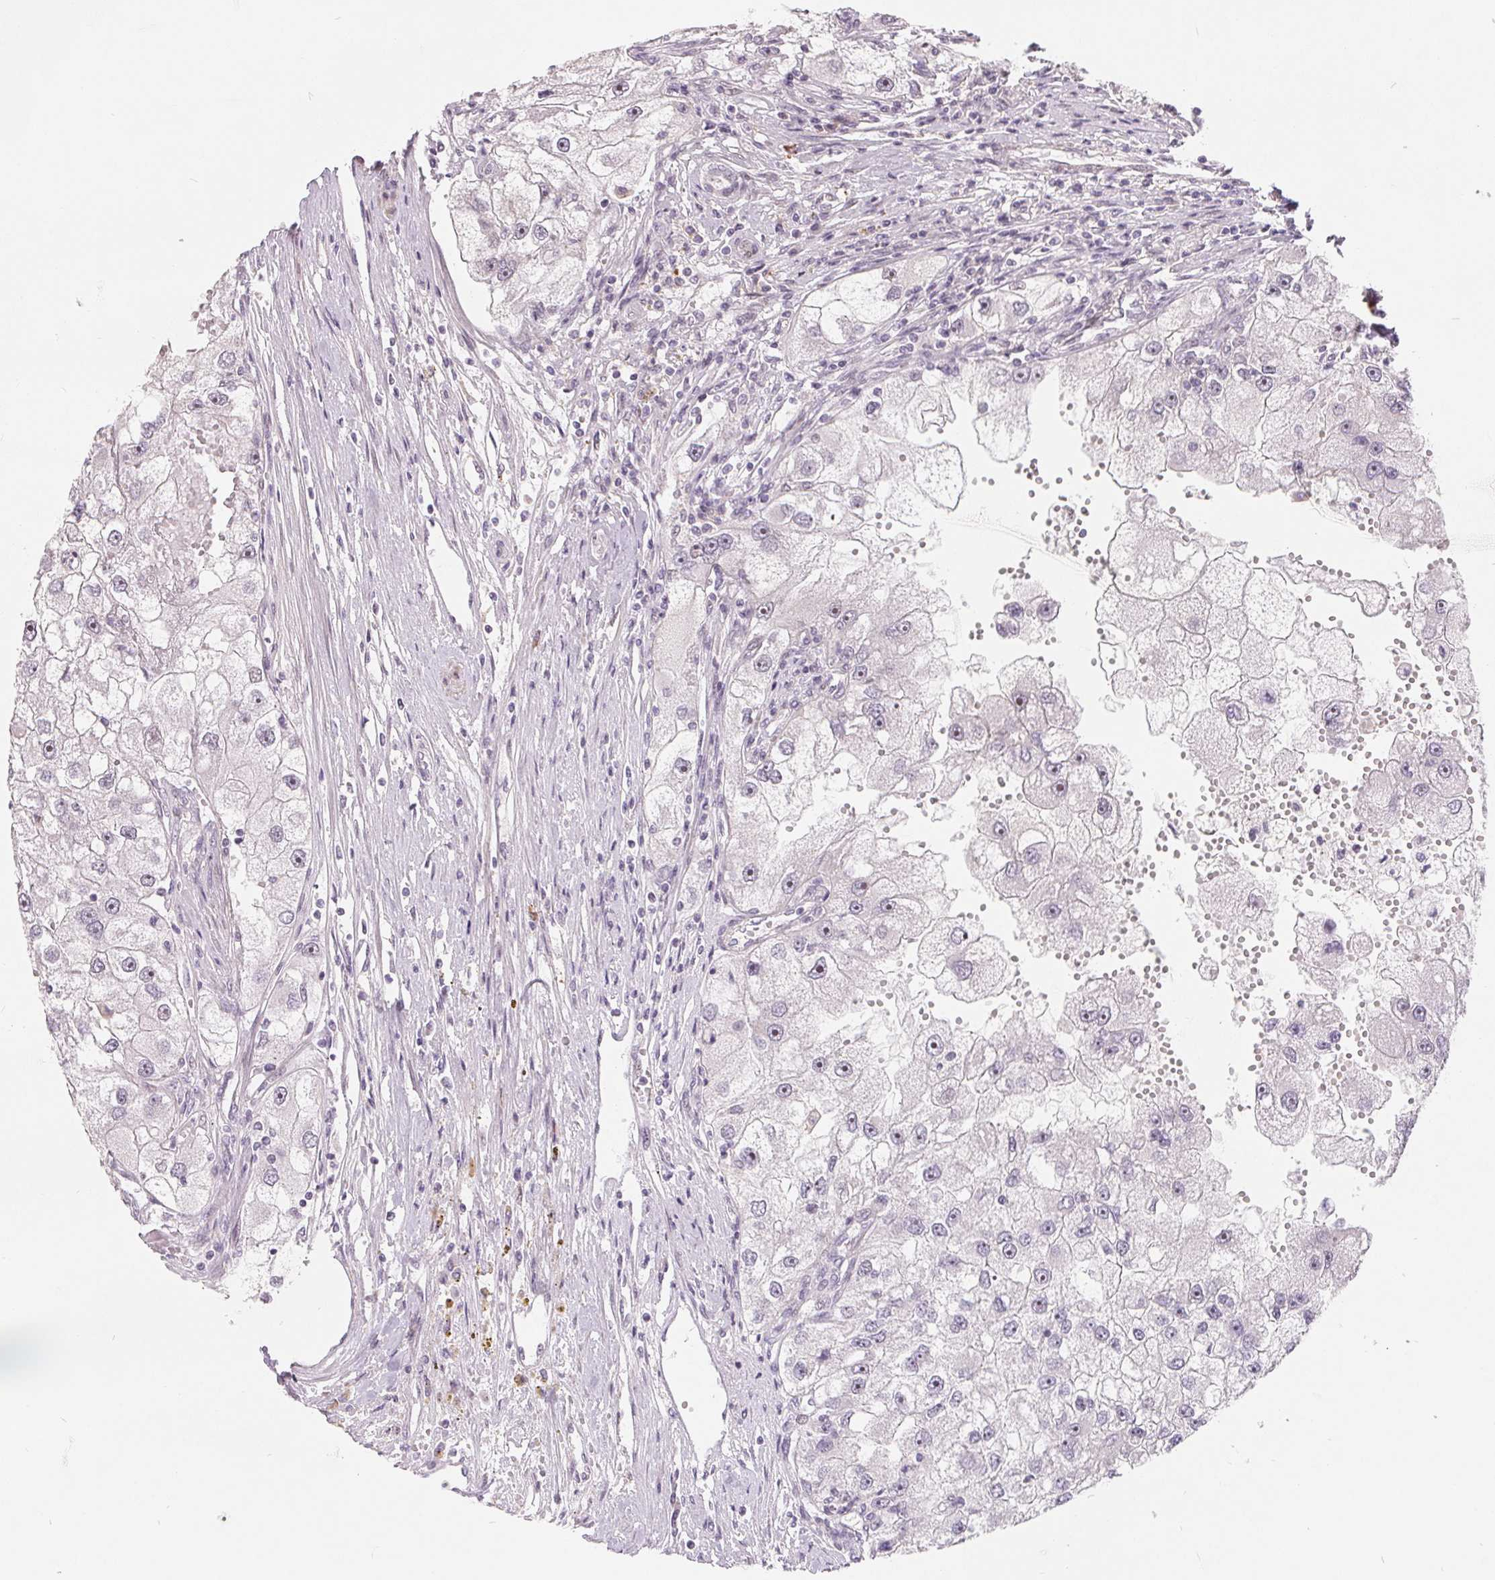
{"staining": {"intensity": "weak", "quantity": "<25%", "location": "nuclear"}, "tissue": "renal cancer", "cell_type": "Tumor cells", "image_type": "cancer", "snomed": [{"axis": "morphology", "description": "Adenocarcinoma, NOS"}, {"axis": "topography", "description": "Kidney"}], "caption": "The immunohistochemistry (IHC) micrograph has no significant positivity in tumor cells of adenocarcinoma (renal) tissue. (Immunohistochemistry, brightfield microscopy, high magnification).", "gene": "NRG2", "patient": {"sex": "male", "age": 63}}